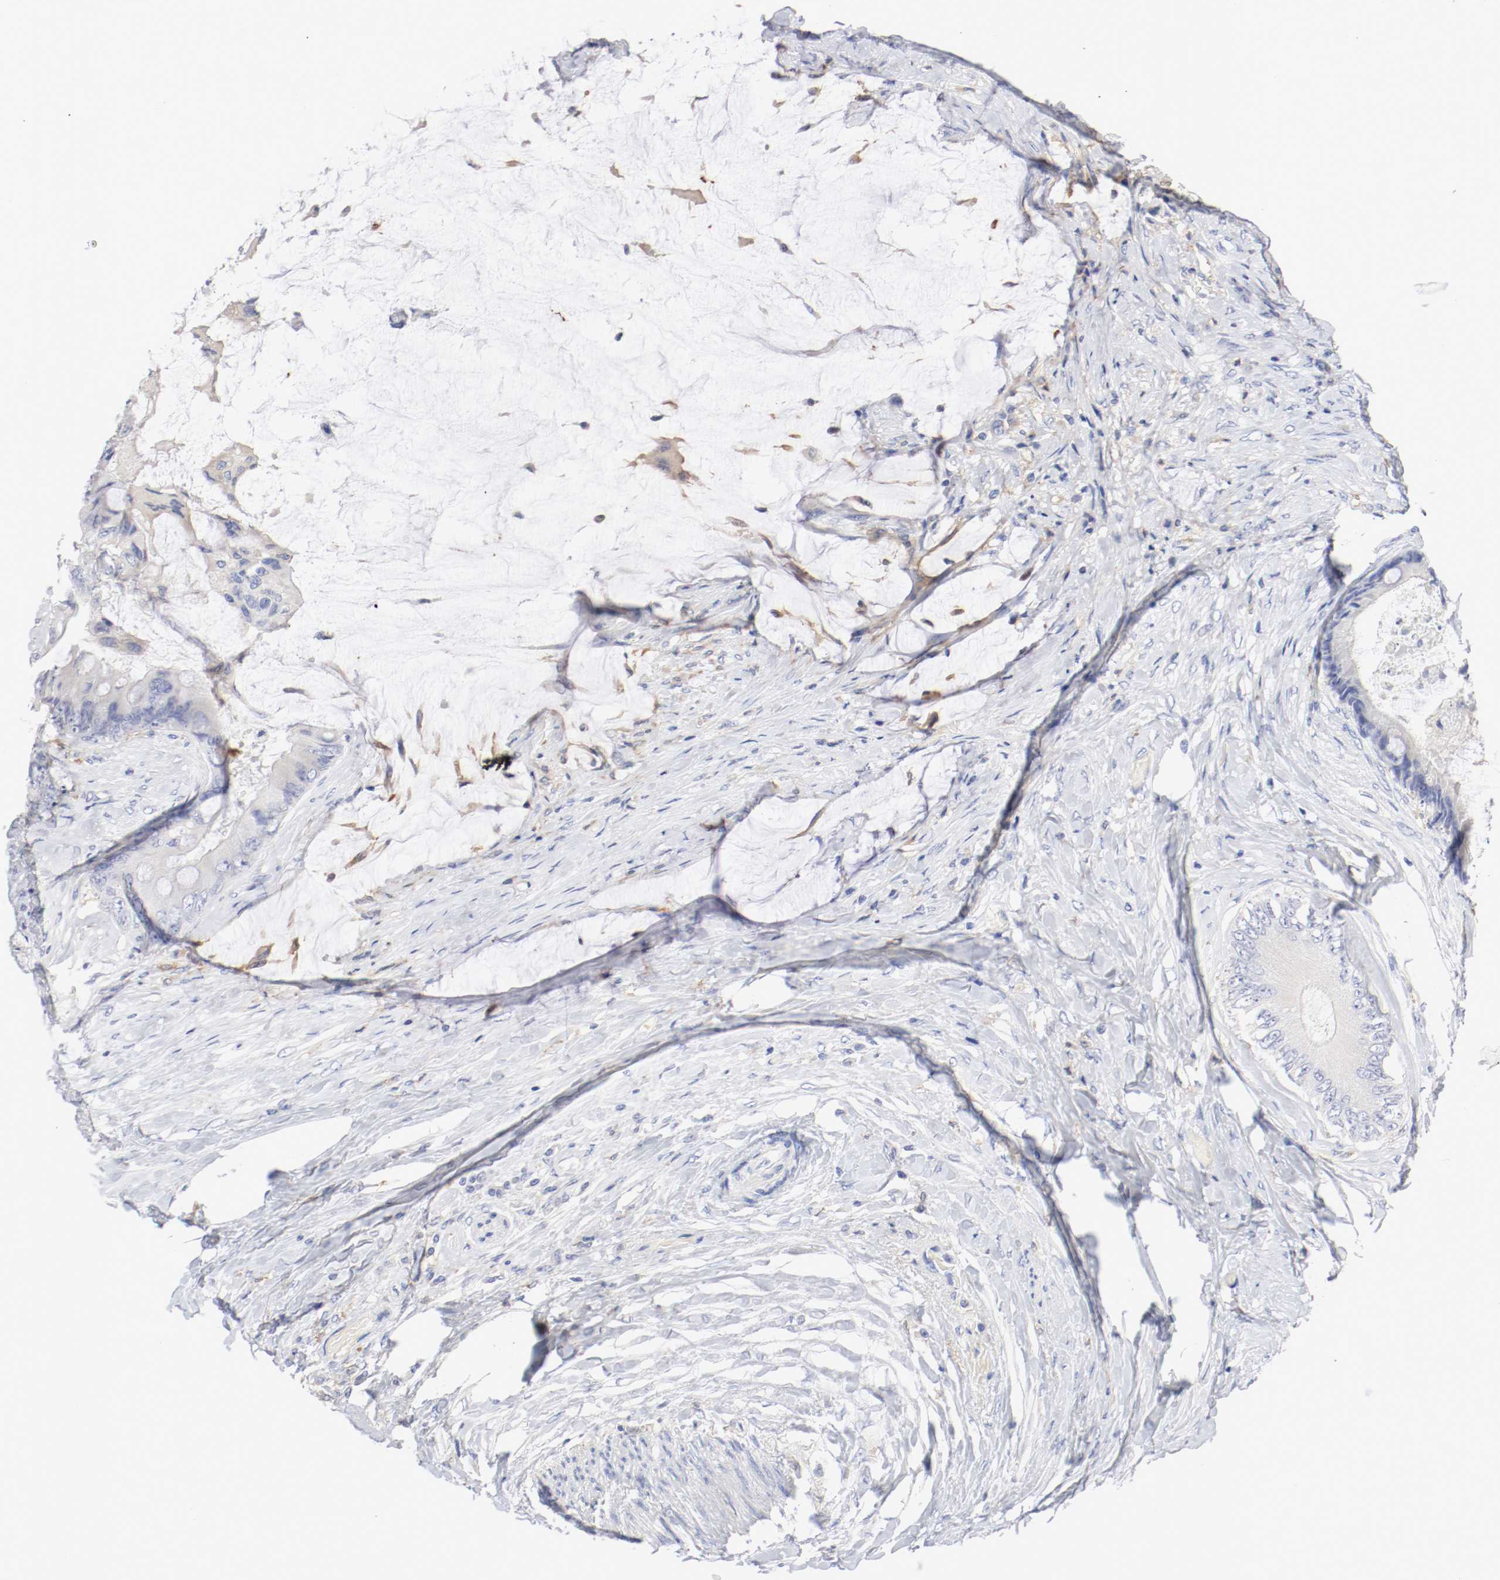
{"staining": {"intensity": "negative", "quantity": "none", "location": "none"}, "tissue": "colorectal cancer", "cell_type": "Tumor cells", "image_type": "cancer", "snomed": [{"axis": "morphology", "description": "Normal tissue, NOS"}, {"axis": "morphology", "description": "Adenocarcinoma, NOS"}, {"axis": "topography", "description": "Rectum"}, {"axis": "topography", "description": "Peripheral nerve tissue"}], "caption": "This micrograph is of colorectal adenocarcinoma stained with immunohistochemistry (IHC) to label a protein in brown with the nuclei are counter-stained blue. There is no expression in tumor cells.", "gene": "FGFBP1", "patient": {"sex": "female", "age": 77}}